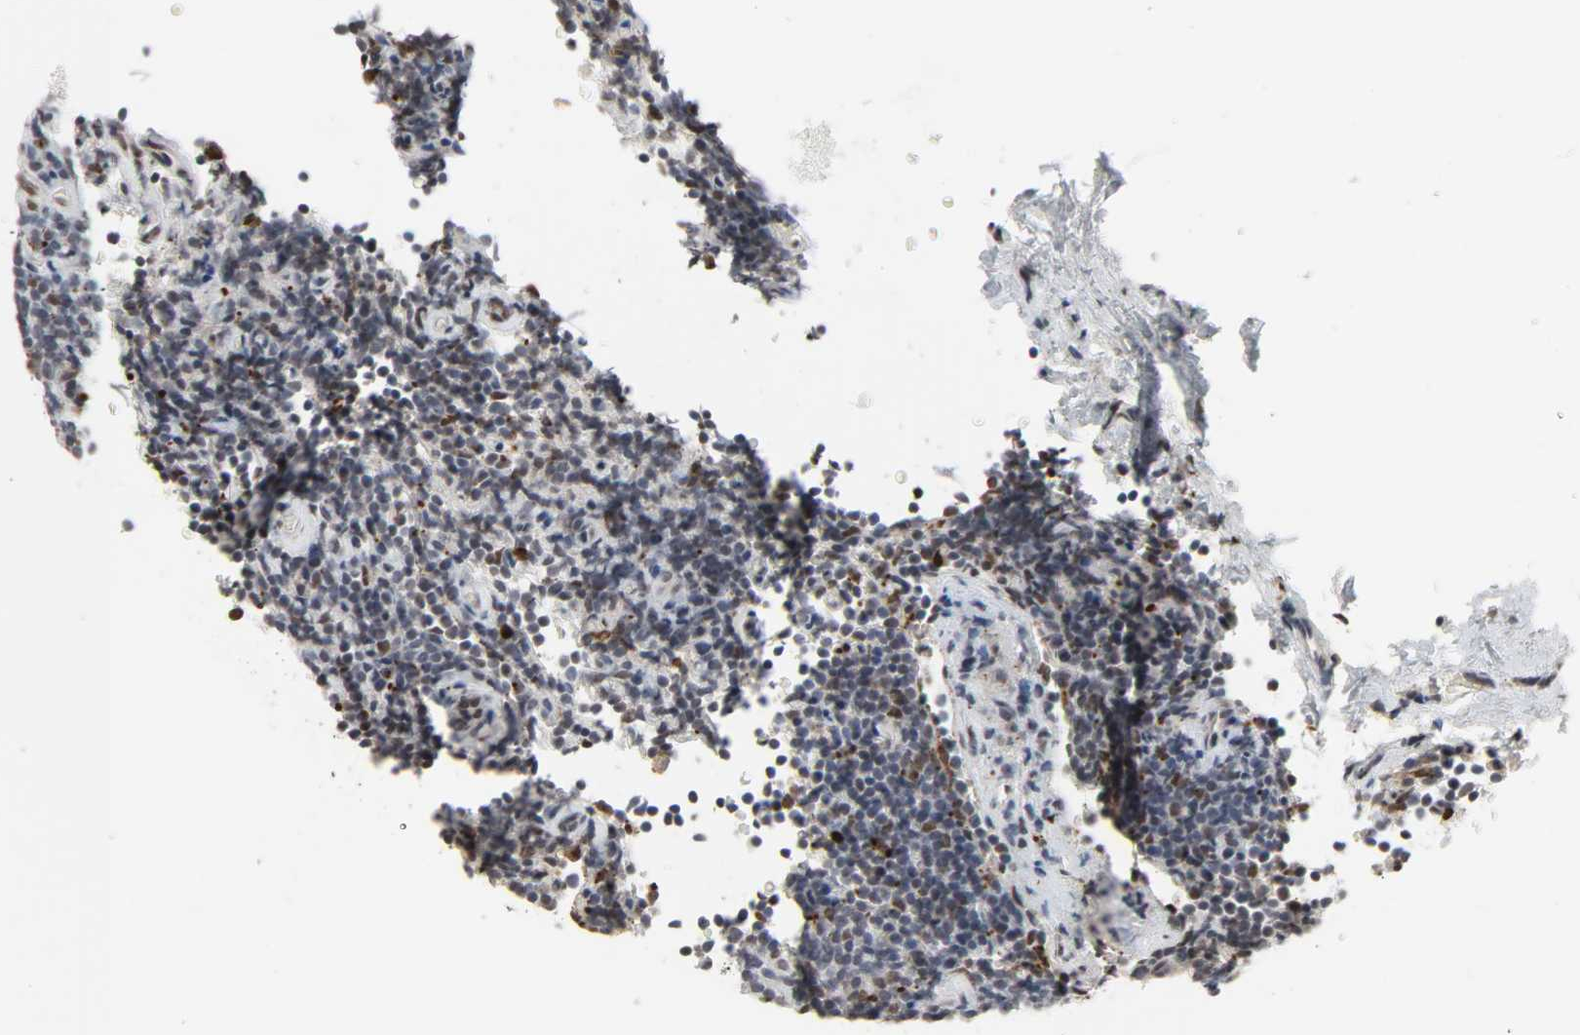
{"staining": {"intensity": "weak", "quantity": ">75%", "location": "nuclear"}, "tissue": "lymphoma", "cell_type": "Tumor cells", "image_type": "cancer", "snomed": [{"axis": "morphology", "description": "Malignant lymphoma, non-Hodgkin's type, Low grade"}, {"axis": "topography", "description": "Lymph node"}], "caption": "Human lymphoma stained with a brown dye shows weak nuclear positive positivity in approximately >75% of tumor cells.", "gene": "DAZAP1", "patient": {"sex": "male", "age": 70}}